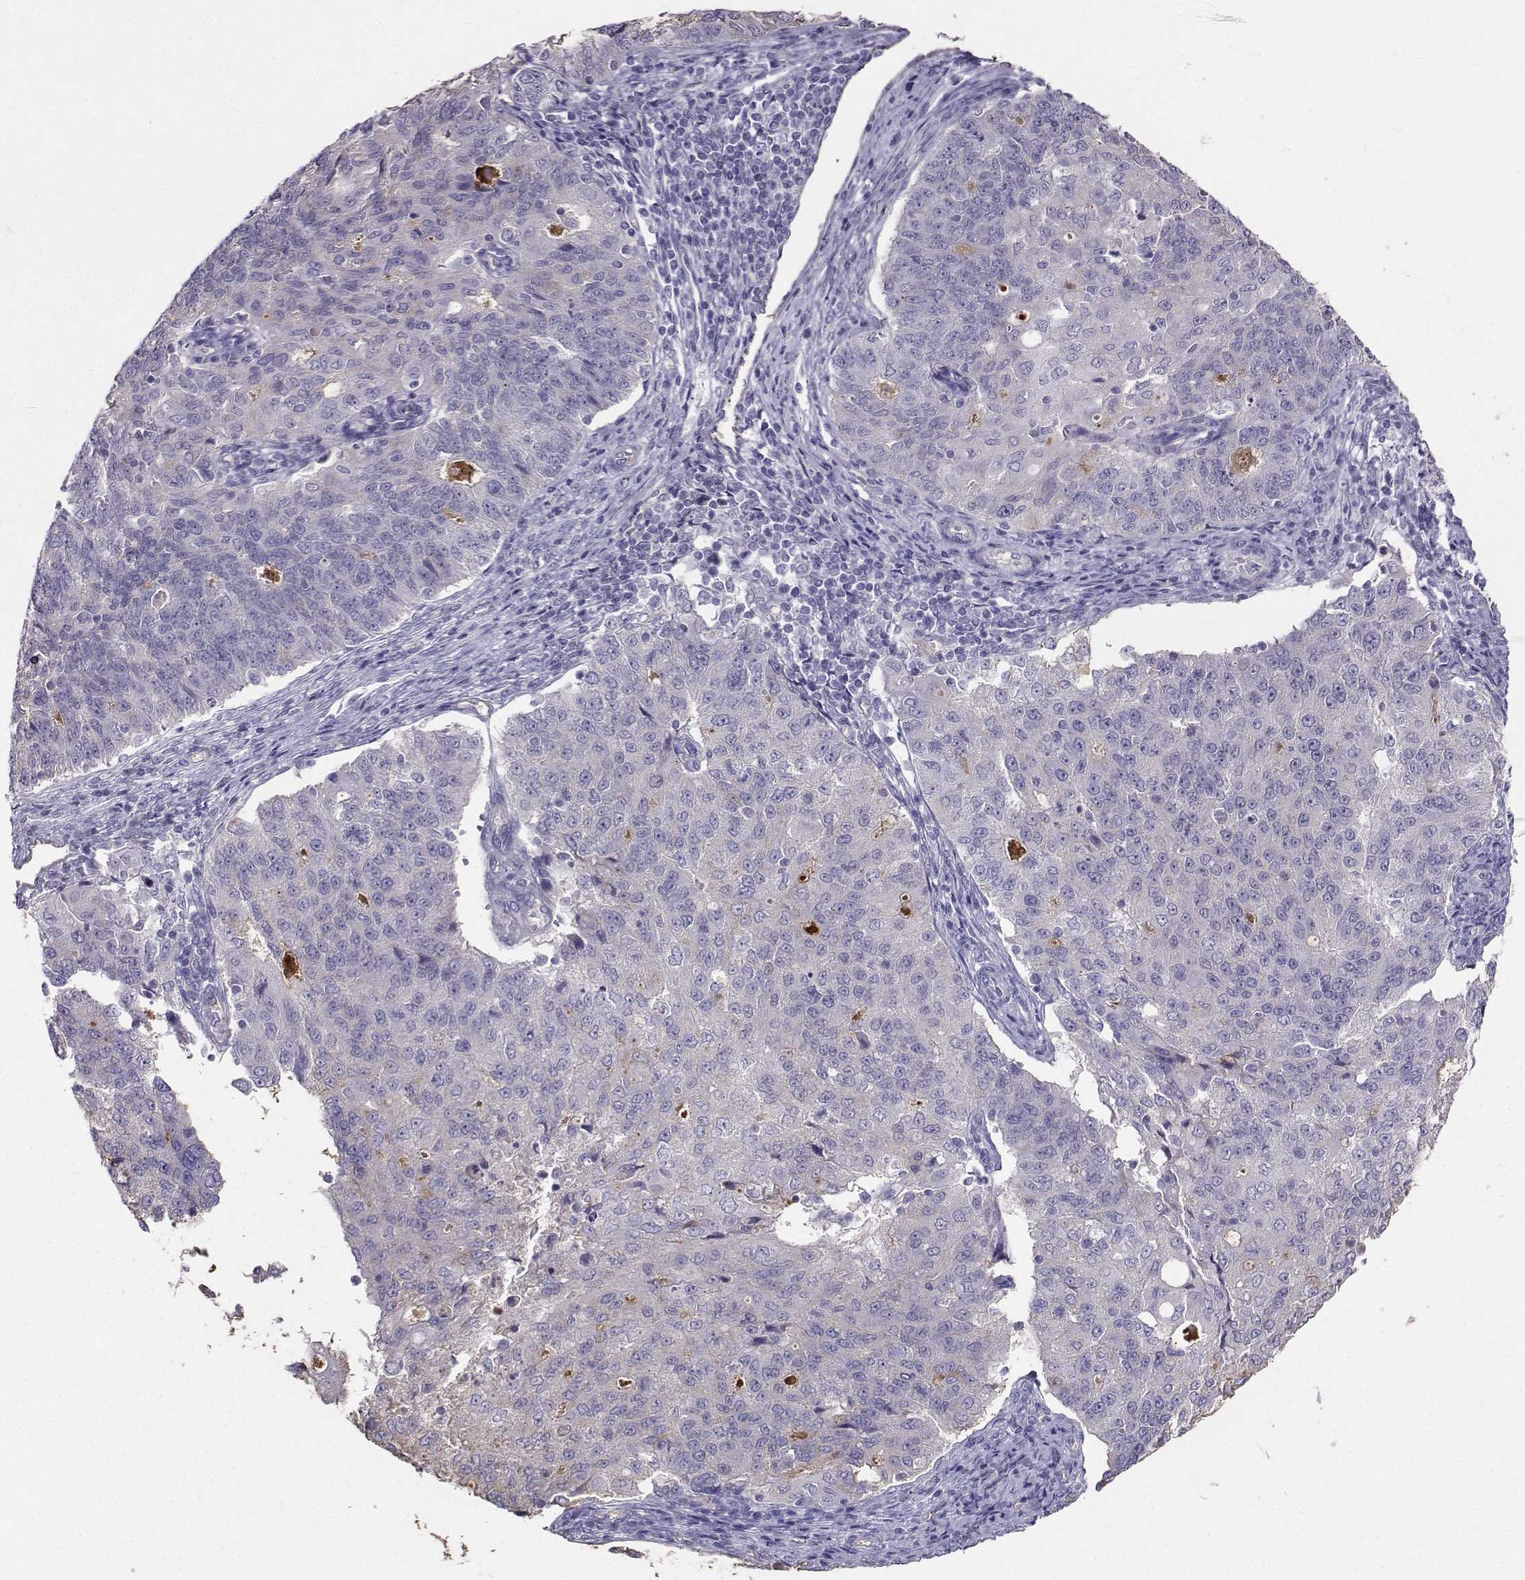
{"staining": {"intensity": "weak", "quantity": "25%-75%", "location": "cytoplasmic/membranous"}, "tissue": "endometrial cancer", "cell_type": "Tumor cells", "image_type": "cancer", "snomed": [{"axis": "morphology", "description": "Adenocarcinoma, NOS"}, {"axis": "topography", "description": "Endometrium"}], "caption": "Immunohistochemical staining of human endometrial cancer (adenocarcinoma) reveals low levels of weak cytoplasmic/membranous protein staining in about 25%-75% of tumor cells.", "gene": "CLUL1", "patient": {"sex": "female", "age": 43}}